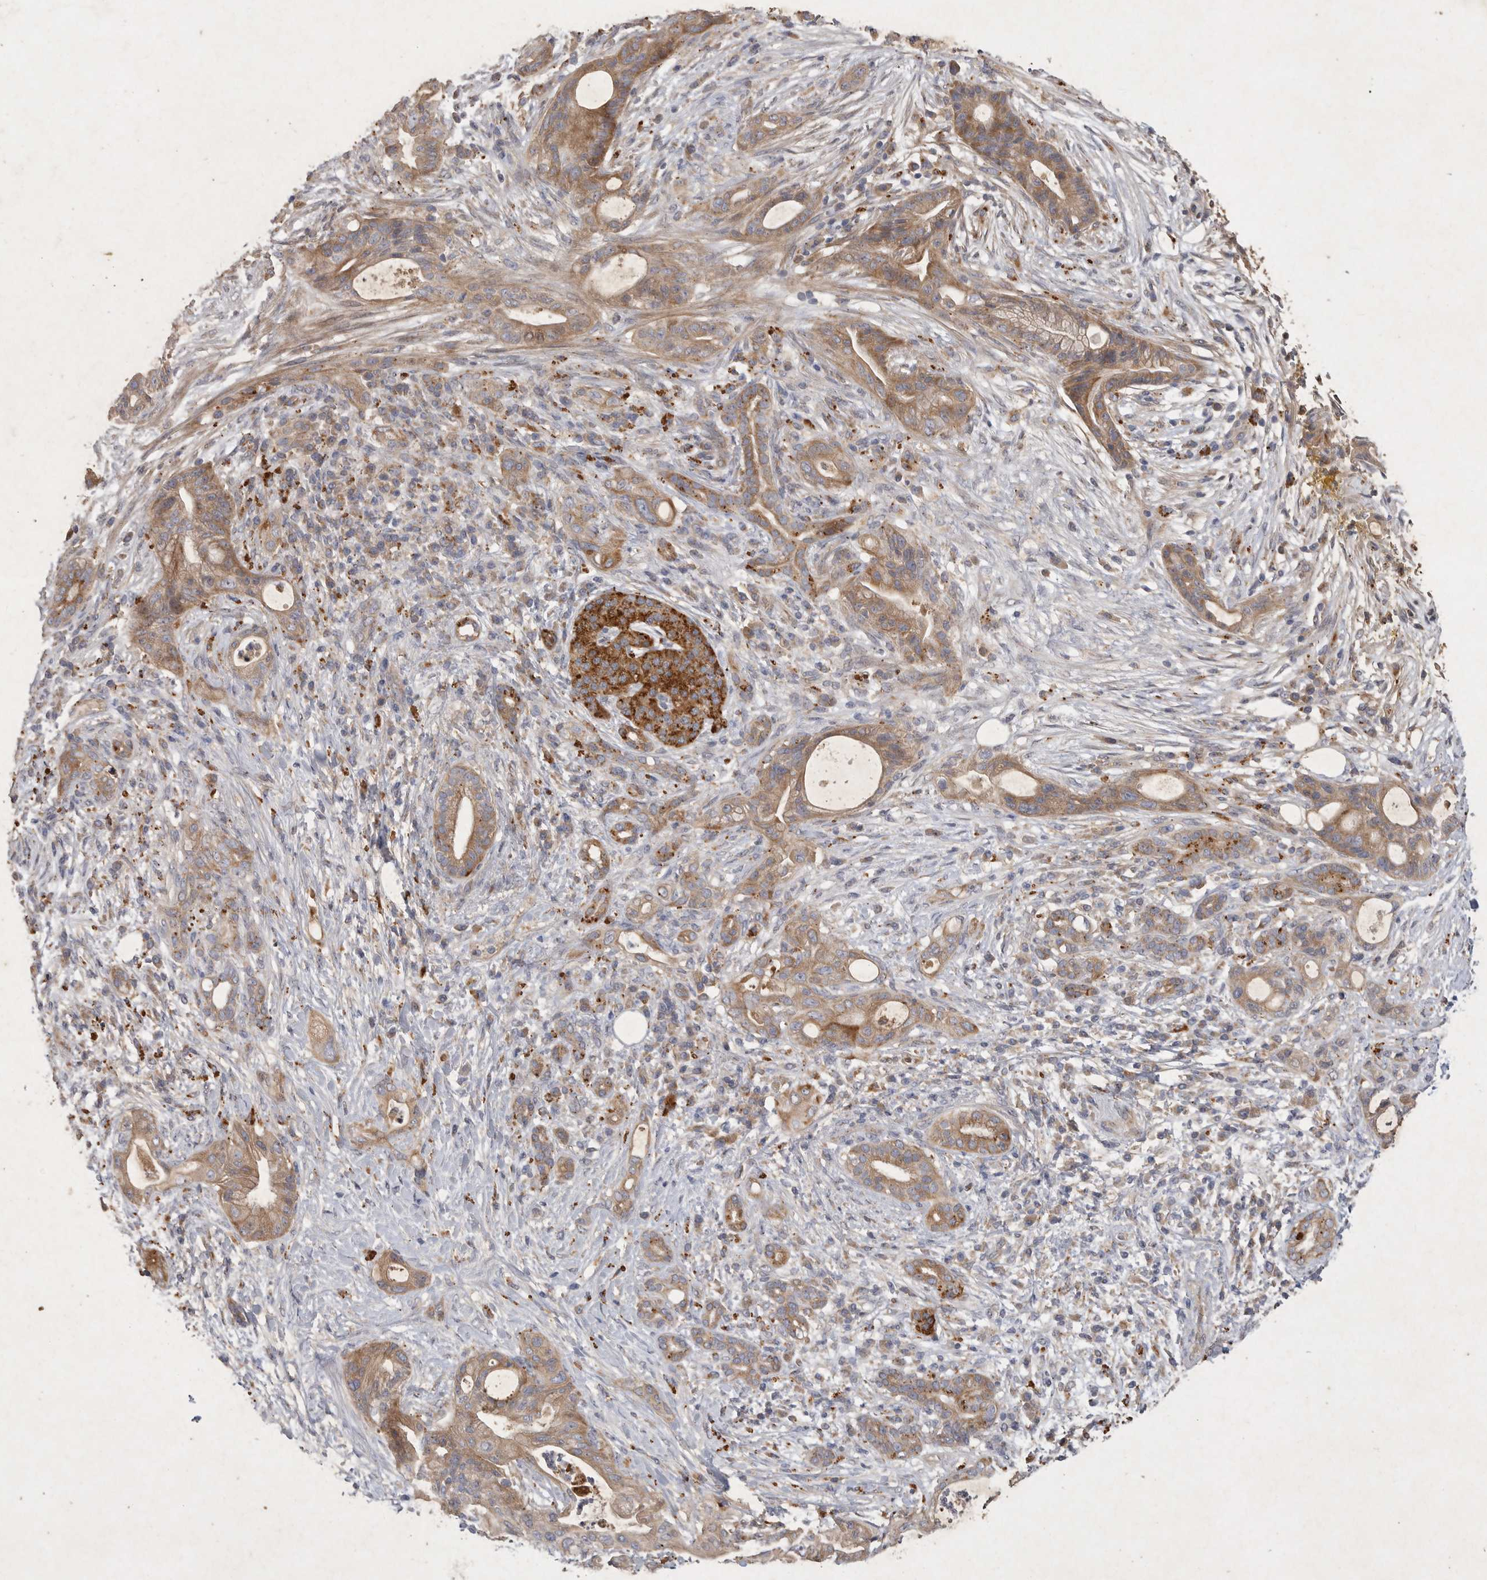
{"staining": {"intensity": "moderate", "quantity": ">75%", "location": "cytoplasmic/membranous"}, "tissue": "pancreatic cancer", "cell_type": "Tumor cells", "image_type": "cancer", "snomed": [{"axis": "morphology", "description": "Adenocarcinoma, NOS"}, {"axis": "topography", "description": "Pancreas"}], "caption": "Immunohistochemistry photomicrograph of neoplastic tissue: adenocarcinoma (pancreatic) stained using IHC demonstrates medium levels of moderate protein expression localized specifically in the cytoplasmic/membranous of tumor cells, appearing as a cytoplasmic/membranous brown color.", "gene": "MRPL41", "patient": {"sex": "male", "age": 58}}